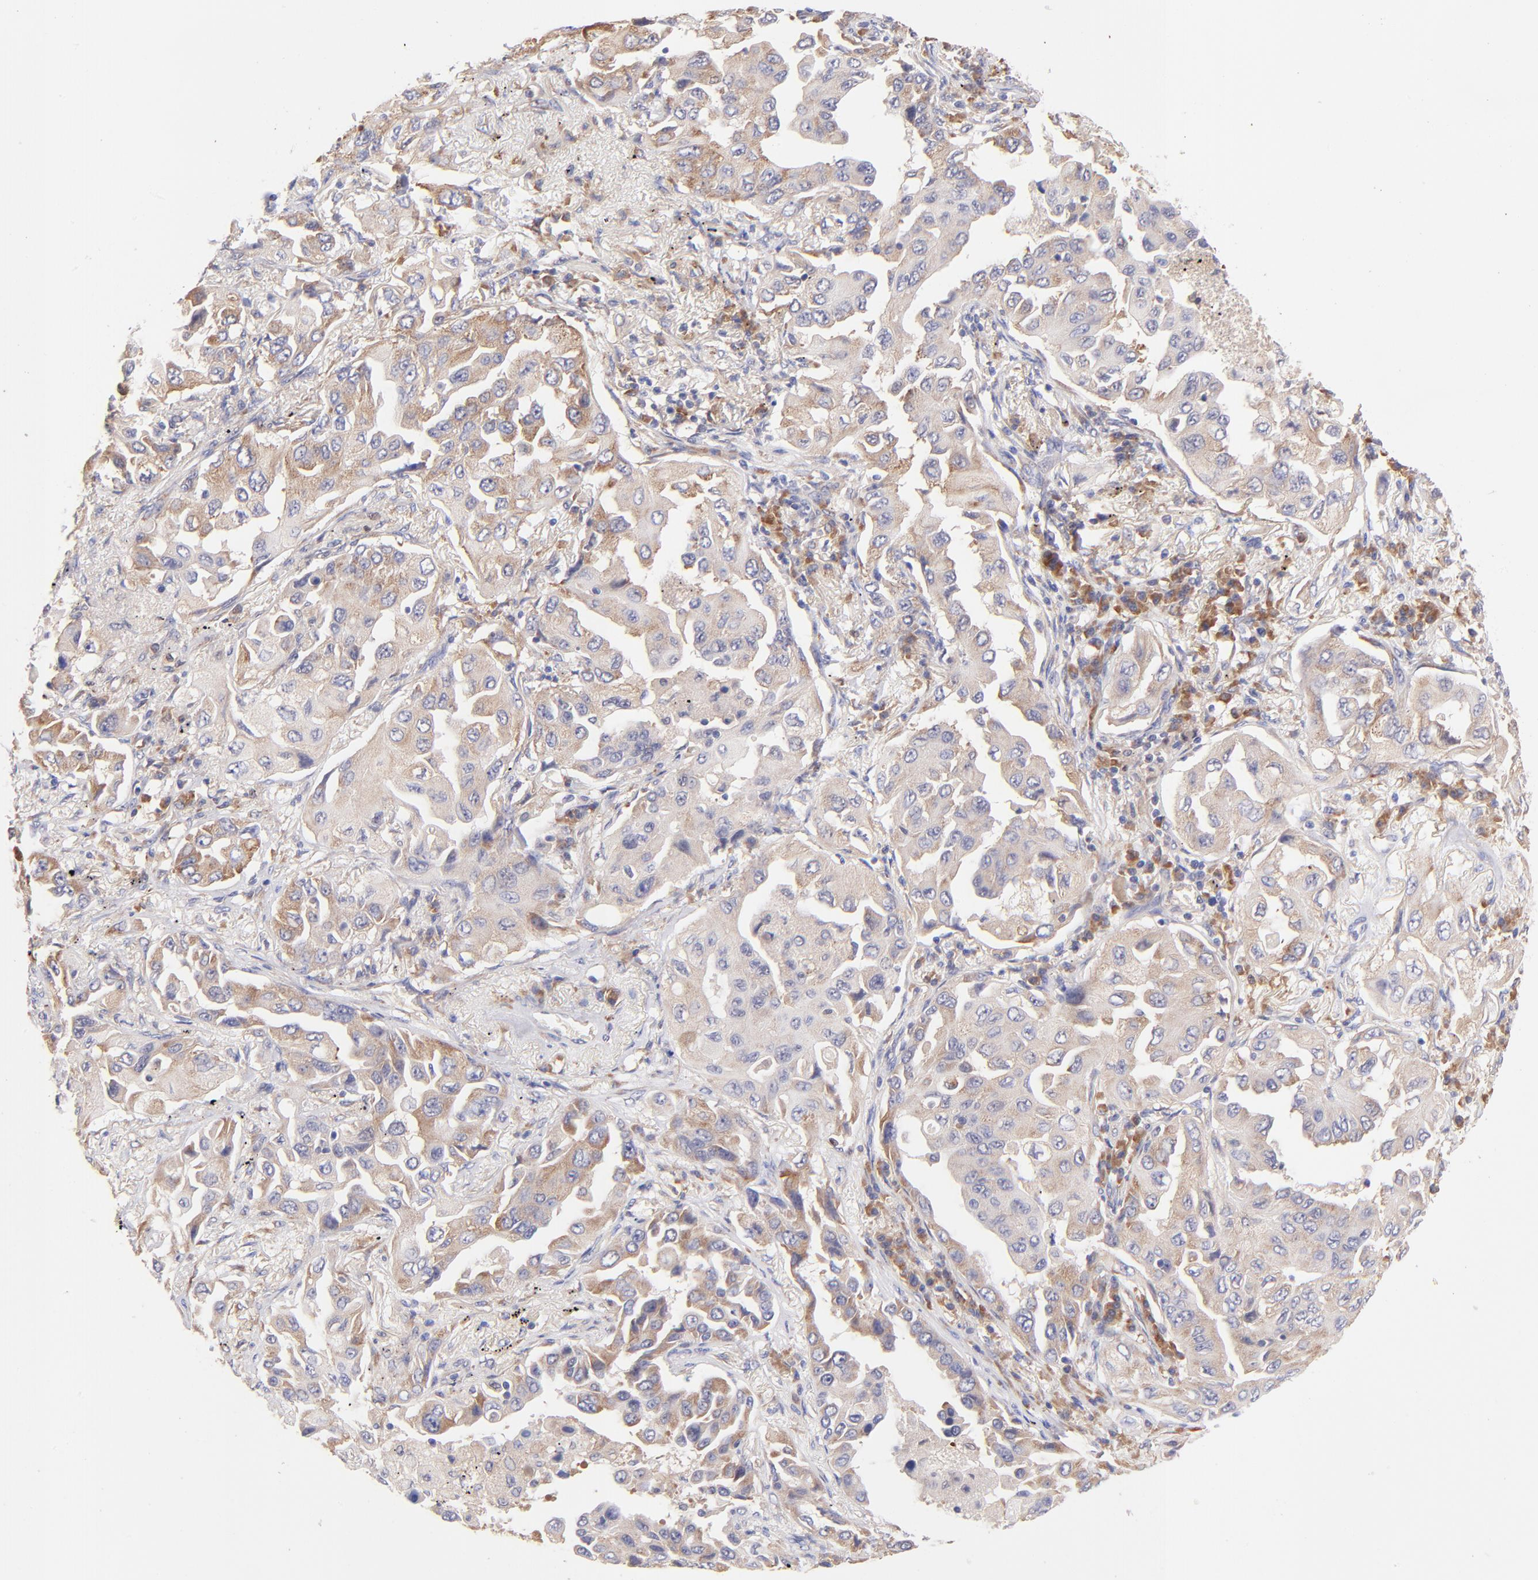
{"staining": {"intensity": "weak", "quantity": ">75%", "location": "cytoplasmic/membranous"}, "tissue": "lung cancer", "cell_type": "Tumor cells", "image_type": "cancer", "snomed": [{"axis": "morphology", "description": "Adenocarcinoma, NOS"}, {"axis": "topography", "description": "Lung"}], "caption": "Human lung cancer stained for a protein (brown) reveals weak cytoplasmic/membranous positive staining in about >75% of tumor cells.", "gene": "RPL11", "patient": {"sex": "female", "age": 65}}